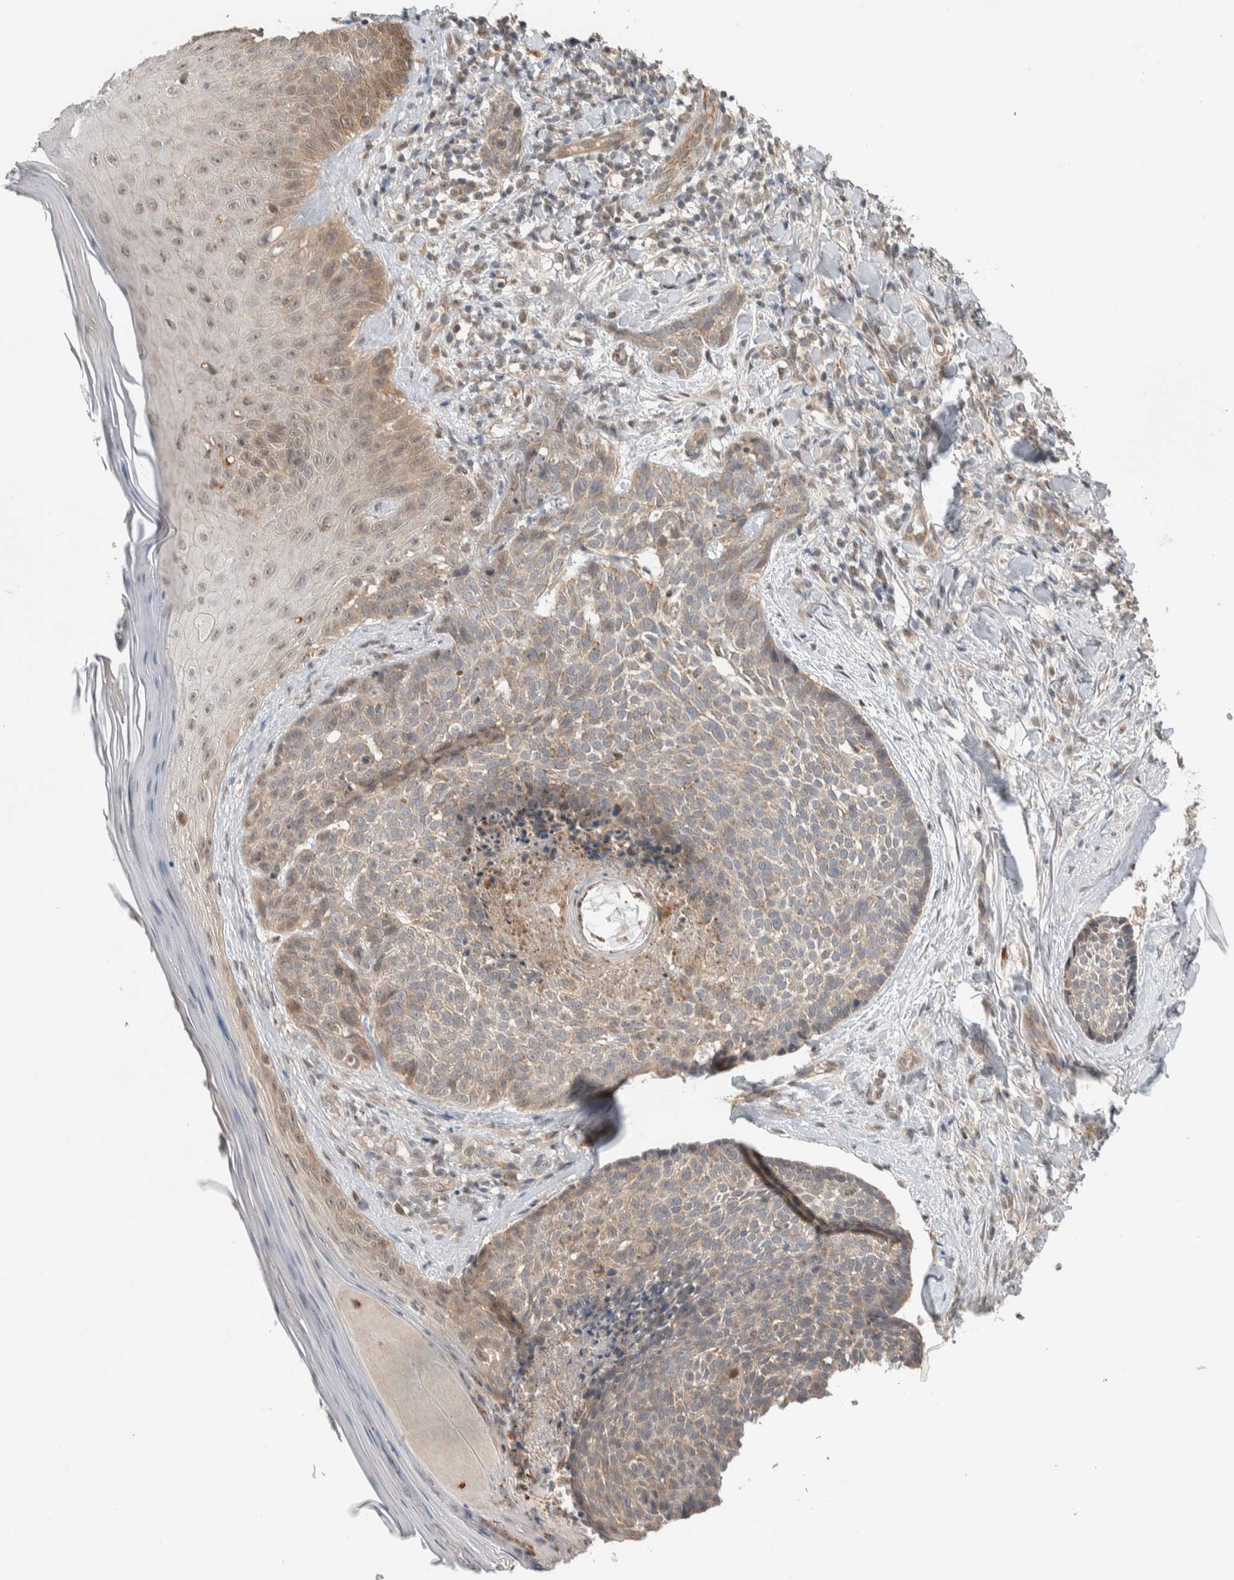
{"staining": {"intensity": "weak", "quantity": ">75%", "location": "cytoplasmic/membranous"}, "tissue": "skin cancer", "cell_type": "Tumor cells", "image_type": "cancer", "snomed": [{"axis": "morphology", "description": "Normal tissue, NOS"}, {"axis": "morphology", "description": "Basal cell carcinoma"}, {"axis": "topography", "description": "Skin"}], "caption": "A high-resolution photomicrograph shows immunohistochemistry (IHC) staining of skin cancer, which reveals weak cytoplasmic/membranous staining in approximately >75% of tumor cells.", "gene": "DEPTOR", "patient": {"sex": "male", "age": 67}}